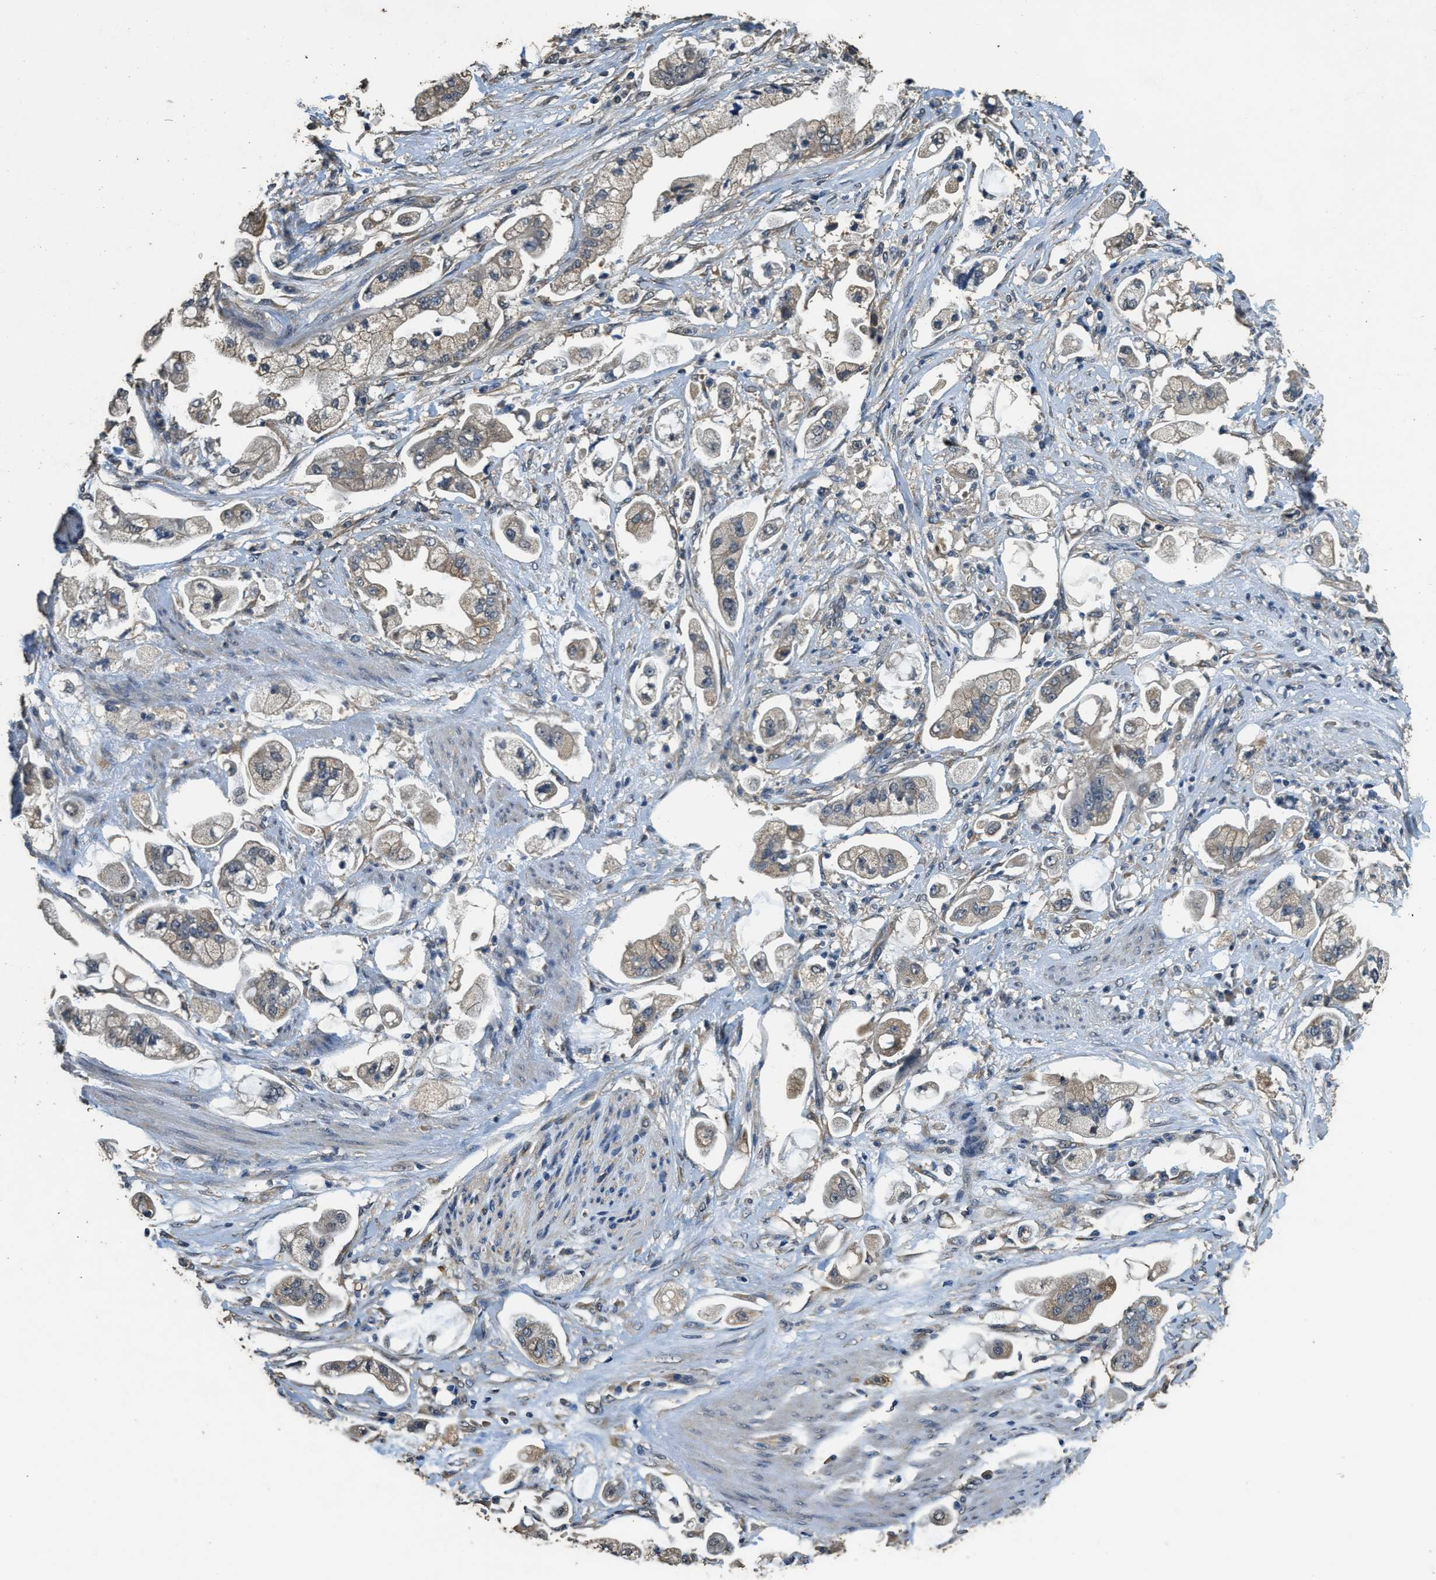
{"staining": {"intensity": "weak", "quantity": ">75%", "location": "cytoplasmic/membranous"}, "tissue": "stomach cancer", "cell_type": "Tumor cells", "image_type": "cancer", "snomed": [{"axis": "morphology", "description": "Adenocarcinoma, NOS"}, {"axis": "topography", "description": "Stomach"}], "caption": "Brown immunohistochemical staining in stomach adenocarcinoma exhibits weak cytoplasmic/membranous expression in approximately >75% of tumor cells. The staining was performed using DAB, with brown indicating positive protein expression. Nuclei are stained blue with hematoxylin.", "gene": "RAB6B", "patient": {"sex": "male", "age": 62}}